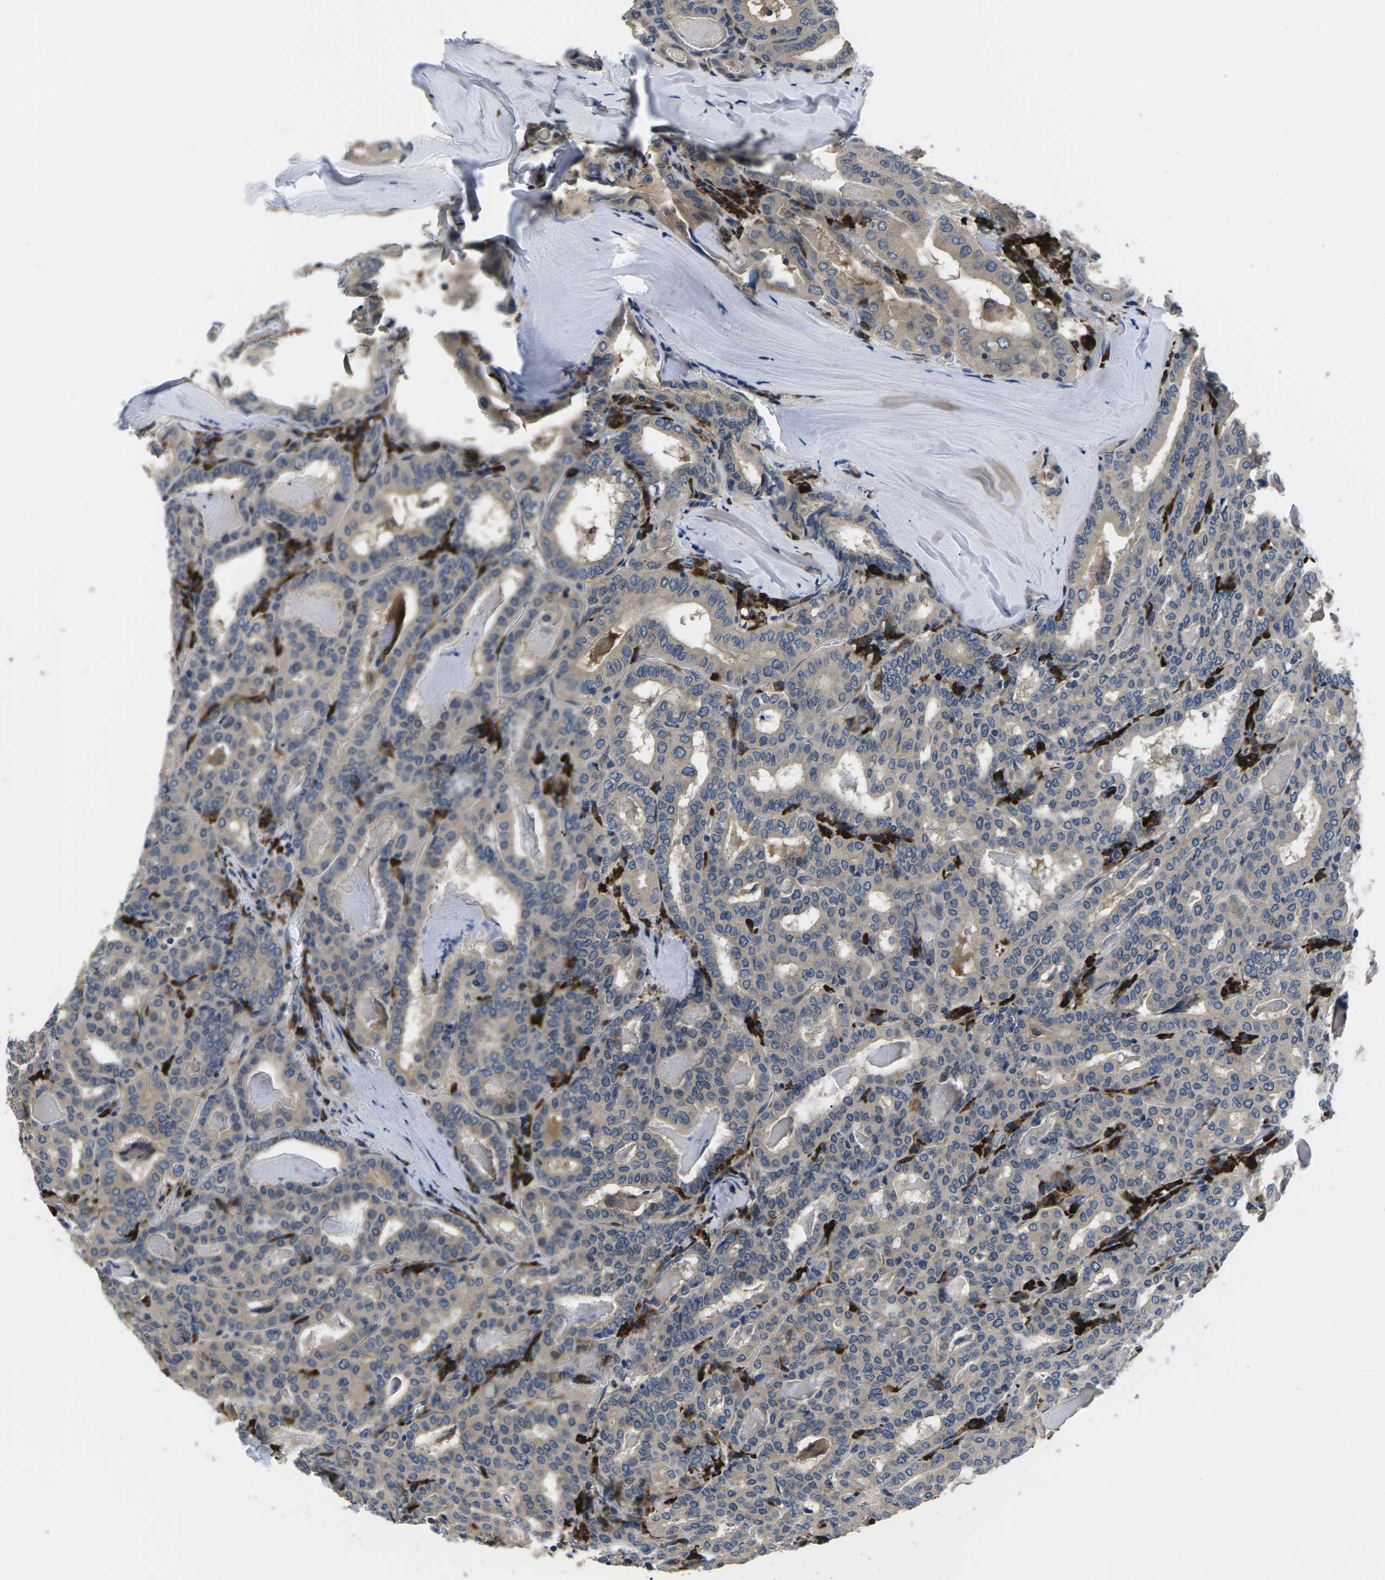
{"staining": {"intensity": "weak", "quantity": "<25%", "location": "cytoplasmic/membranous"}, "tissue": "thyroid cancer", "cell_type": "Tumor cells", "image_type": "cancer", "snomed": [{"axis": "morphology", "description": "Papillary adenocarcinoma, NOS"}, {"axis": "topography", "description": "Thyroid gland"}], "caption": "Tumor cells are negative for brown protein staining in thyroid cancer. (DAB (3,3'-diaminobenzidine) immunohistochemistry visualized using brightfield microscopy, high magnification).", "gene": "PLCE1", "patient": {"sex": "female", "age": 42}}